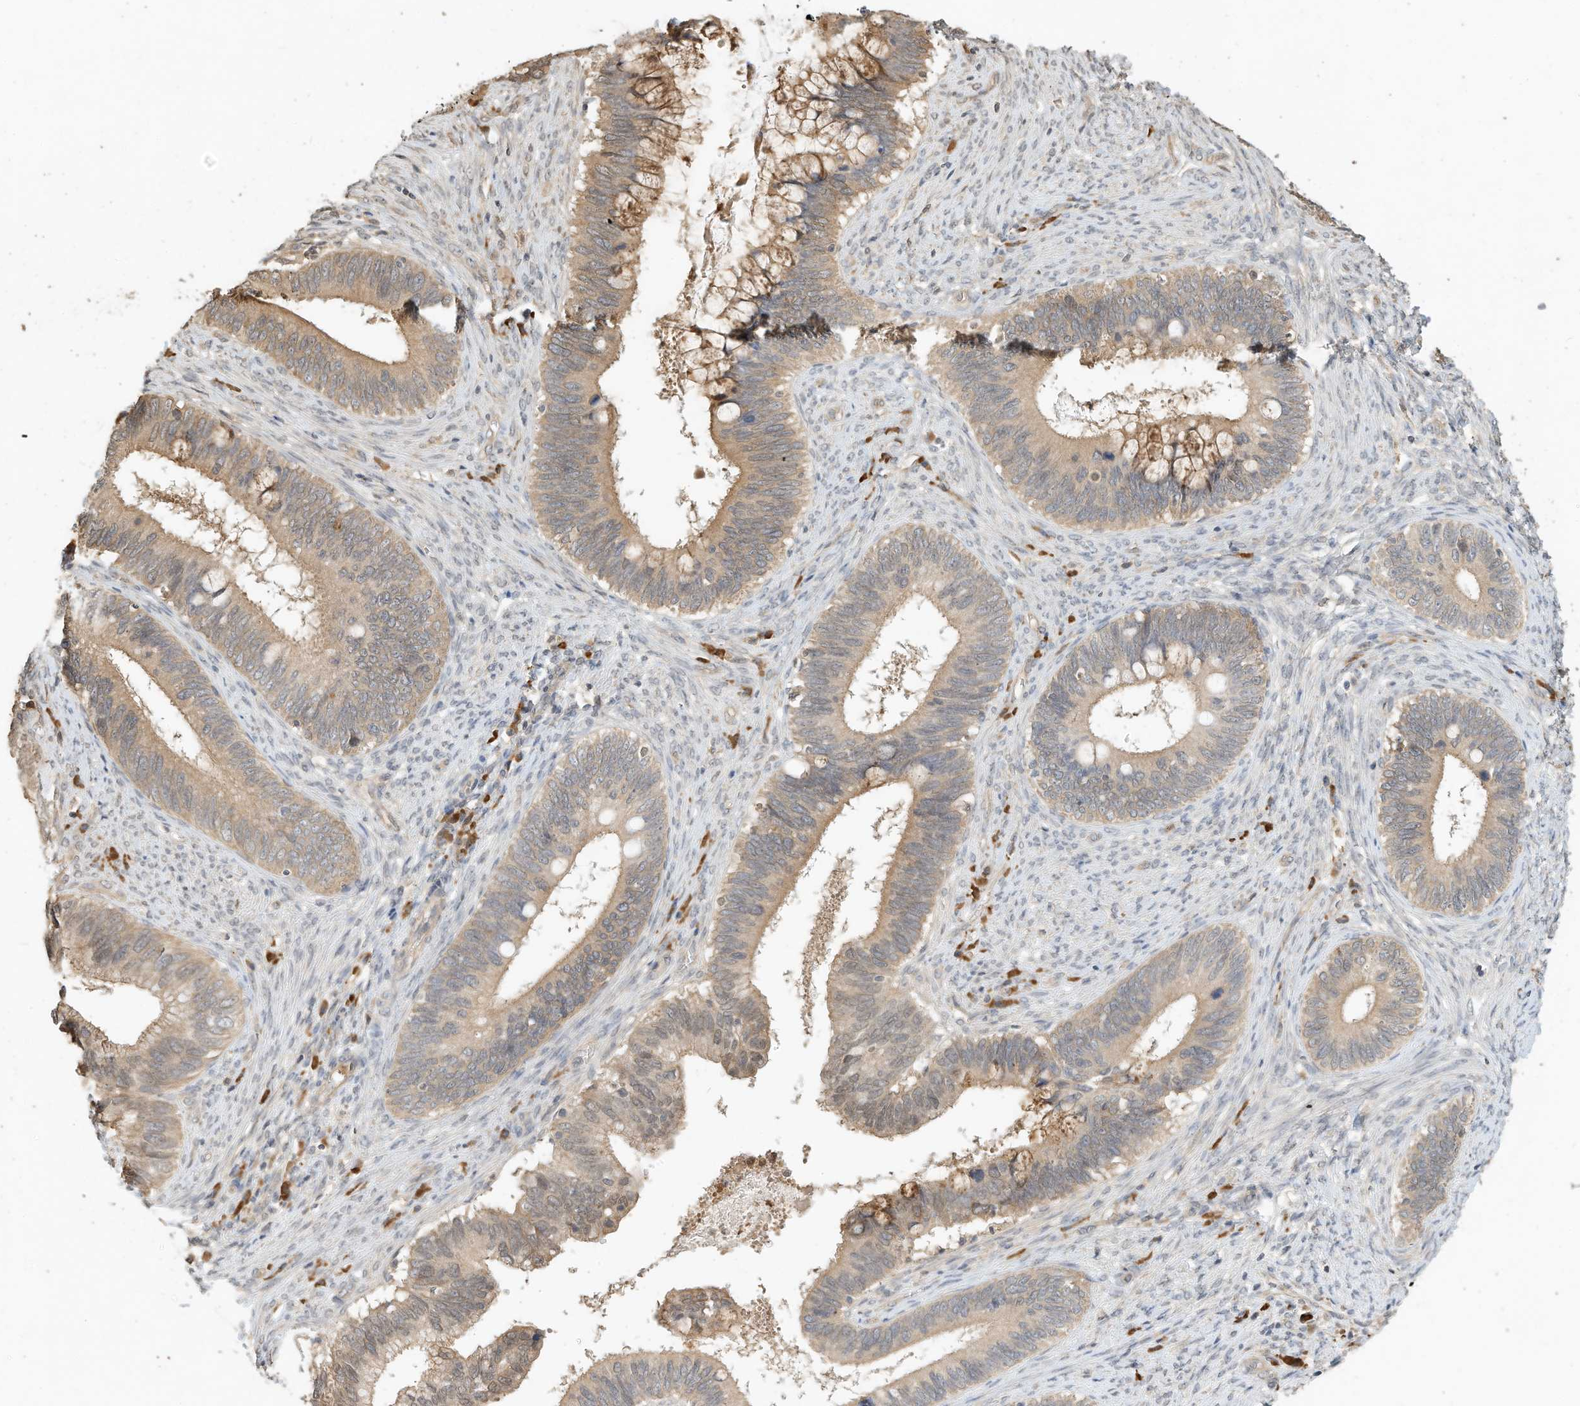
{"staining": {"intensity": "moderate", "quantity": ">75%", "location": "cytoplasmic/membranous"}, "tissue": "cervical cancer", "cell_type": "Tumor cells", "image_type": "cancer", "snomed": [{"axis": "morphology", "description": "Adenocarcinoma, NOS"}, {"axis": "topography", "description": "Cervix"}], "caption": "Immunohistochemical staining of cervical adenocarcinoma shows medium levels of moderate cytoplasmic/membranous protein expression in about >75% of tumor cells. The protein is shown in brown color, while the nuclei are stained blue.", "gene": "OFD1", "patient": {"sex": "female", "age": 42}}